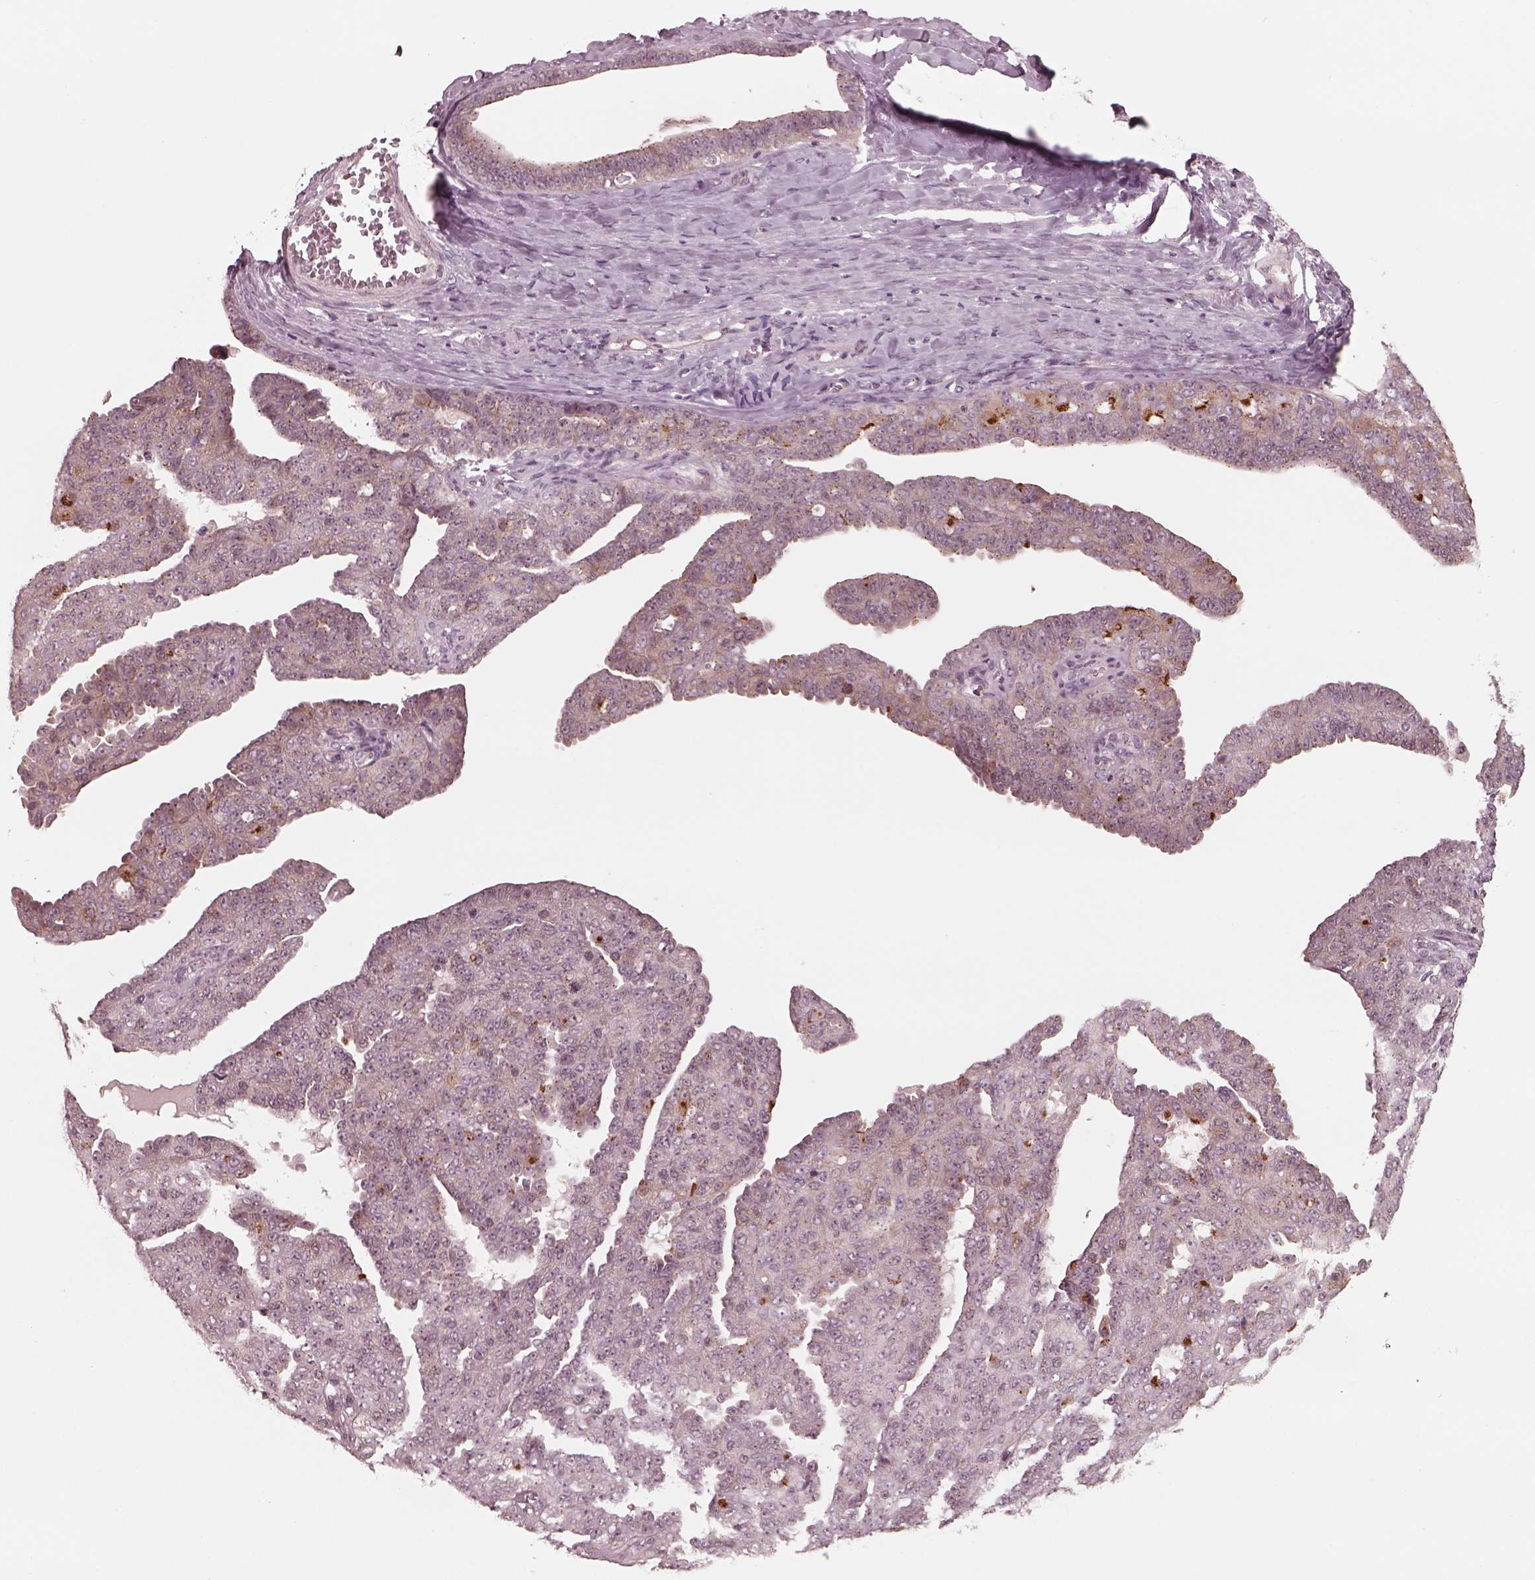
{"staining": {"intensity": "negative", "quantity": "none", "location": "none"}, "tissue": "ovarian cancer", "cell_type": "Tumor cells", "image_type": "cancer", "snomed": [{"axis": "morphology", "description": "Cystadenocarcinoma, serous, NOS"}, {"axis": "topography", "description": "Ovary"}], "caption": "Ovarian serous cystadenocarcinoma stained for a protein using immunohistochemistry (IHC) displays no staining tumor cells.", "gene": "SAXO1", "patient": {"sex": "female", "age": 71}}